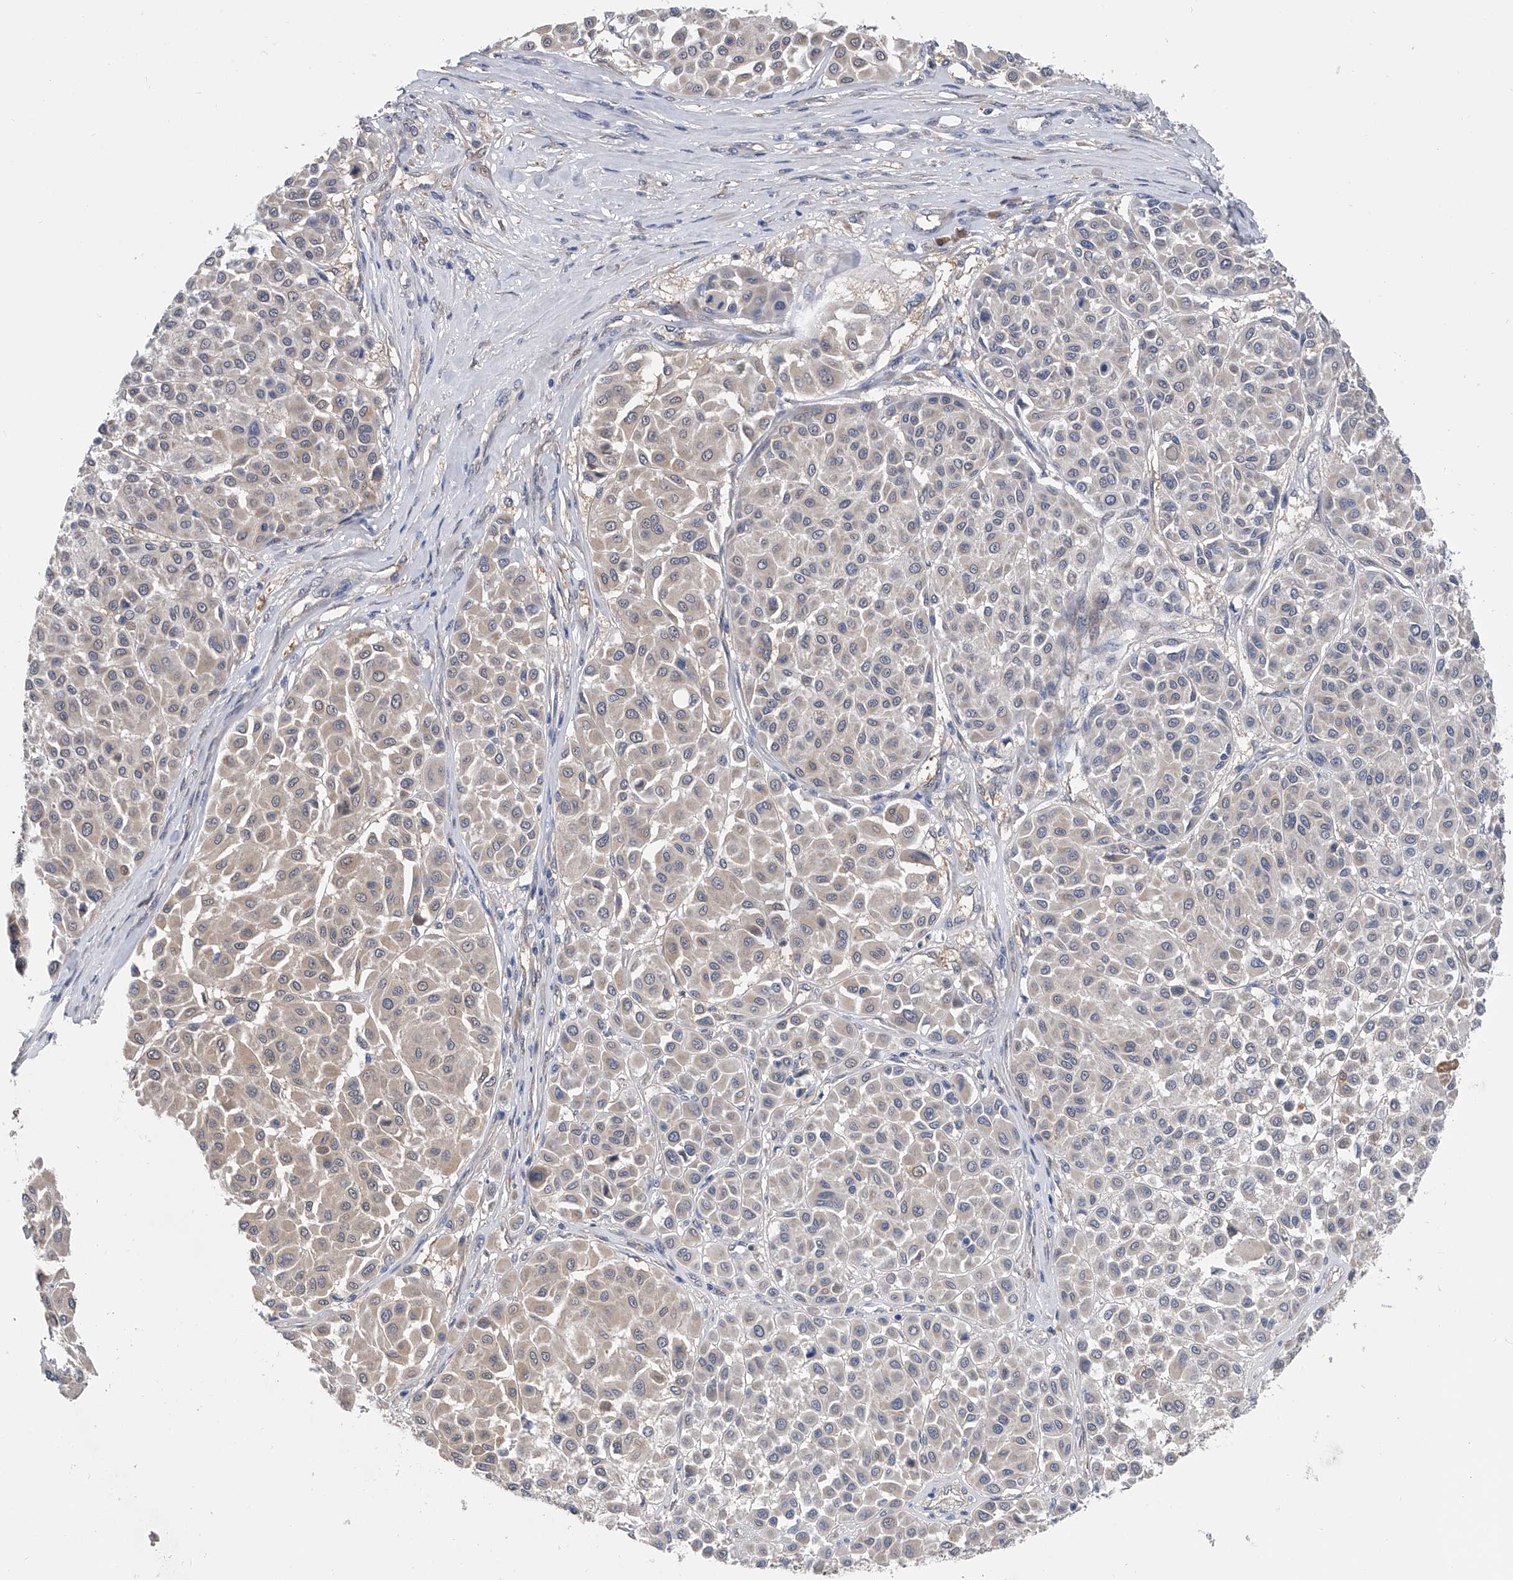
{"staining": {"intensity": "negative", "quantity": "none", "location": "none"}, "tissue": "melanoma", "cell_type": "Tumor cells", "image_type": "cancer", "snomed": [{"axis": "morphology", "description": "Malignant melanoma, Metastatic site"}, {"axis": "topography", "description": "Soft tissue"}], "caption": "Tumor cells show no significant expression in malignant melanoma (metastatic site).", "gene": "PGM3", "patient": {"sex": "male", "age": 41}}